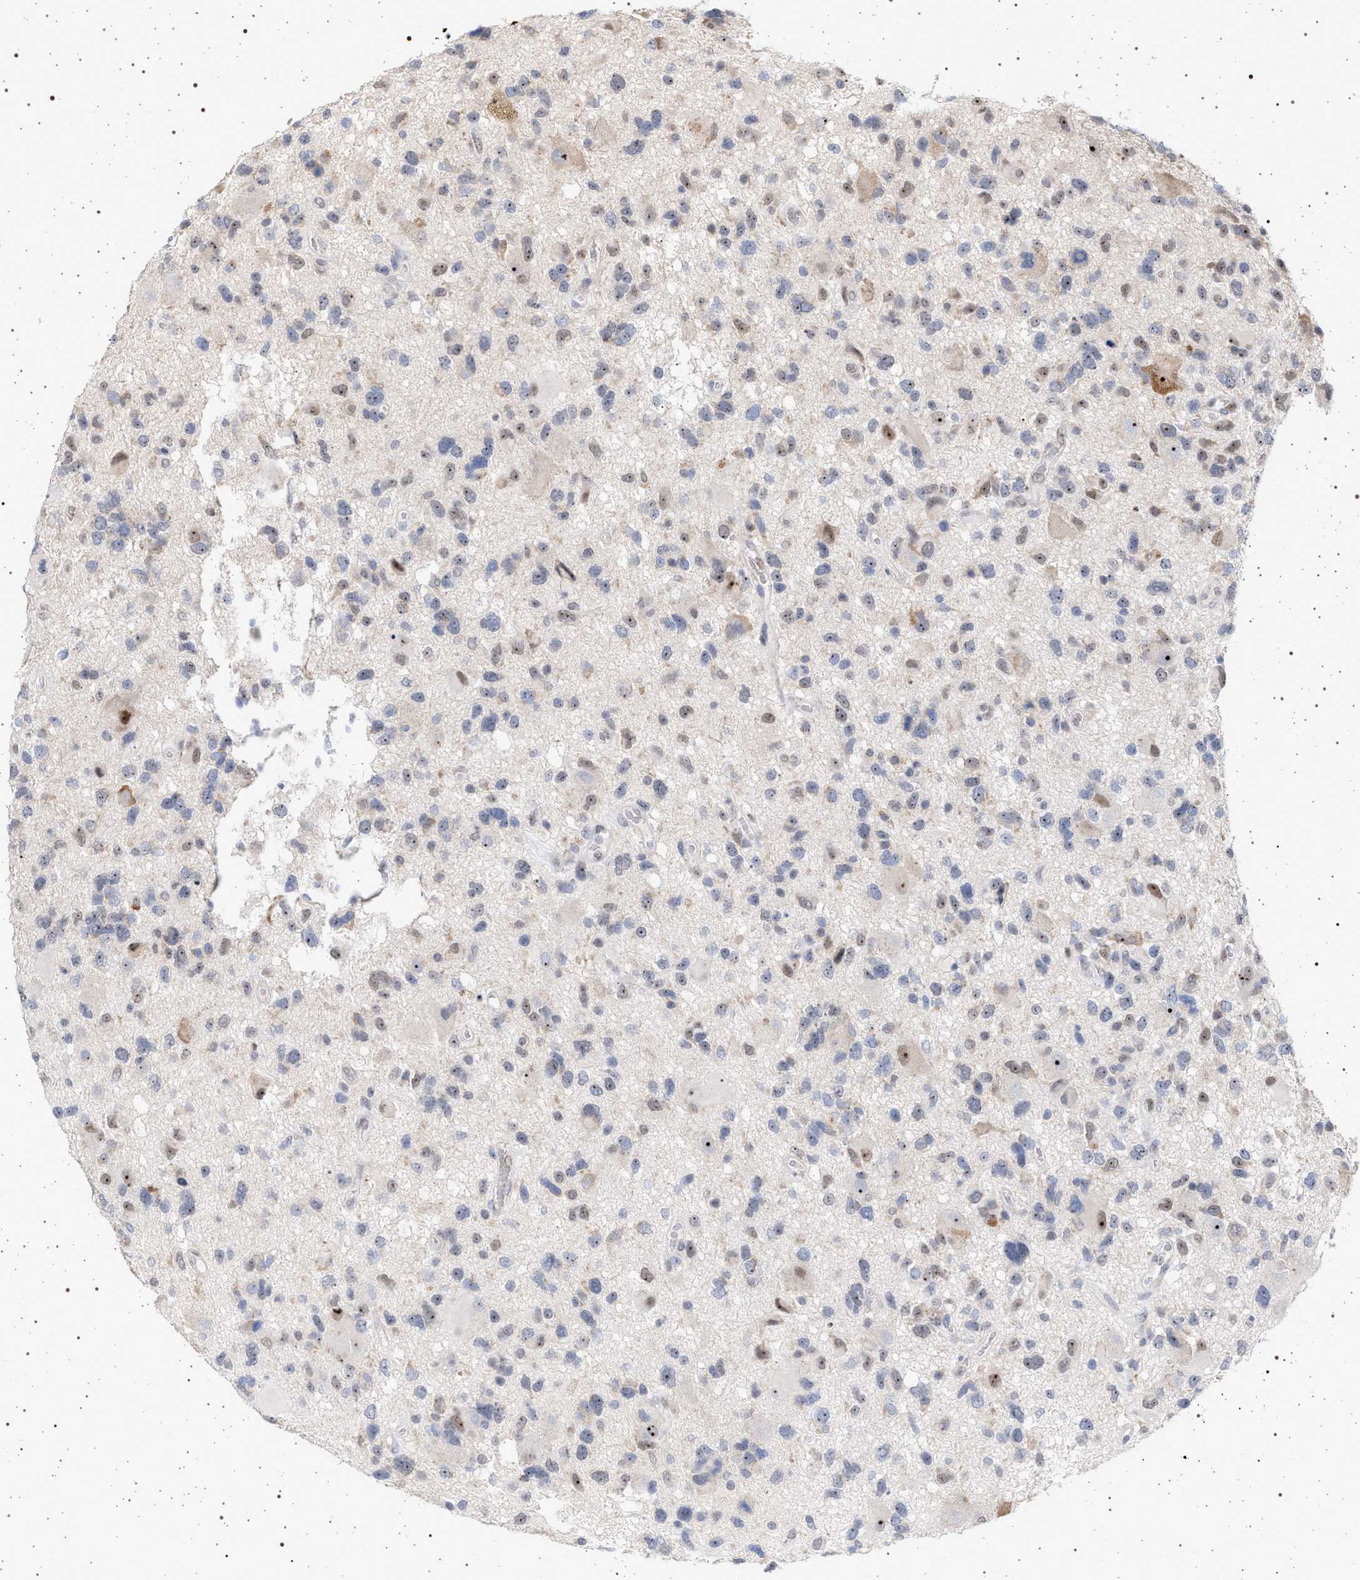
{"staining": {"intensity": "weak", "quantity": "25%-75%", "location": "nuclear"}, "tissue": "glioma", "cell_type": "Tumor cells", "image_type": "cancer", "snomed": [{"axis": "morphology", "description": "Glioma, malignant, High grade"}, {"axis": "topography", "description": "Brain"}], "caption": "DAB (3,3'-diaminobenzidine) immunohistochemical staining of human glioma shows weak nuclear protein expression in approximately 25%-75% of tumor cells.", "gene": "ELAC2", "patient": {"sex": "male", "age": 33}}